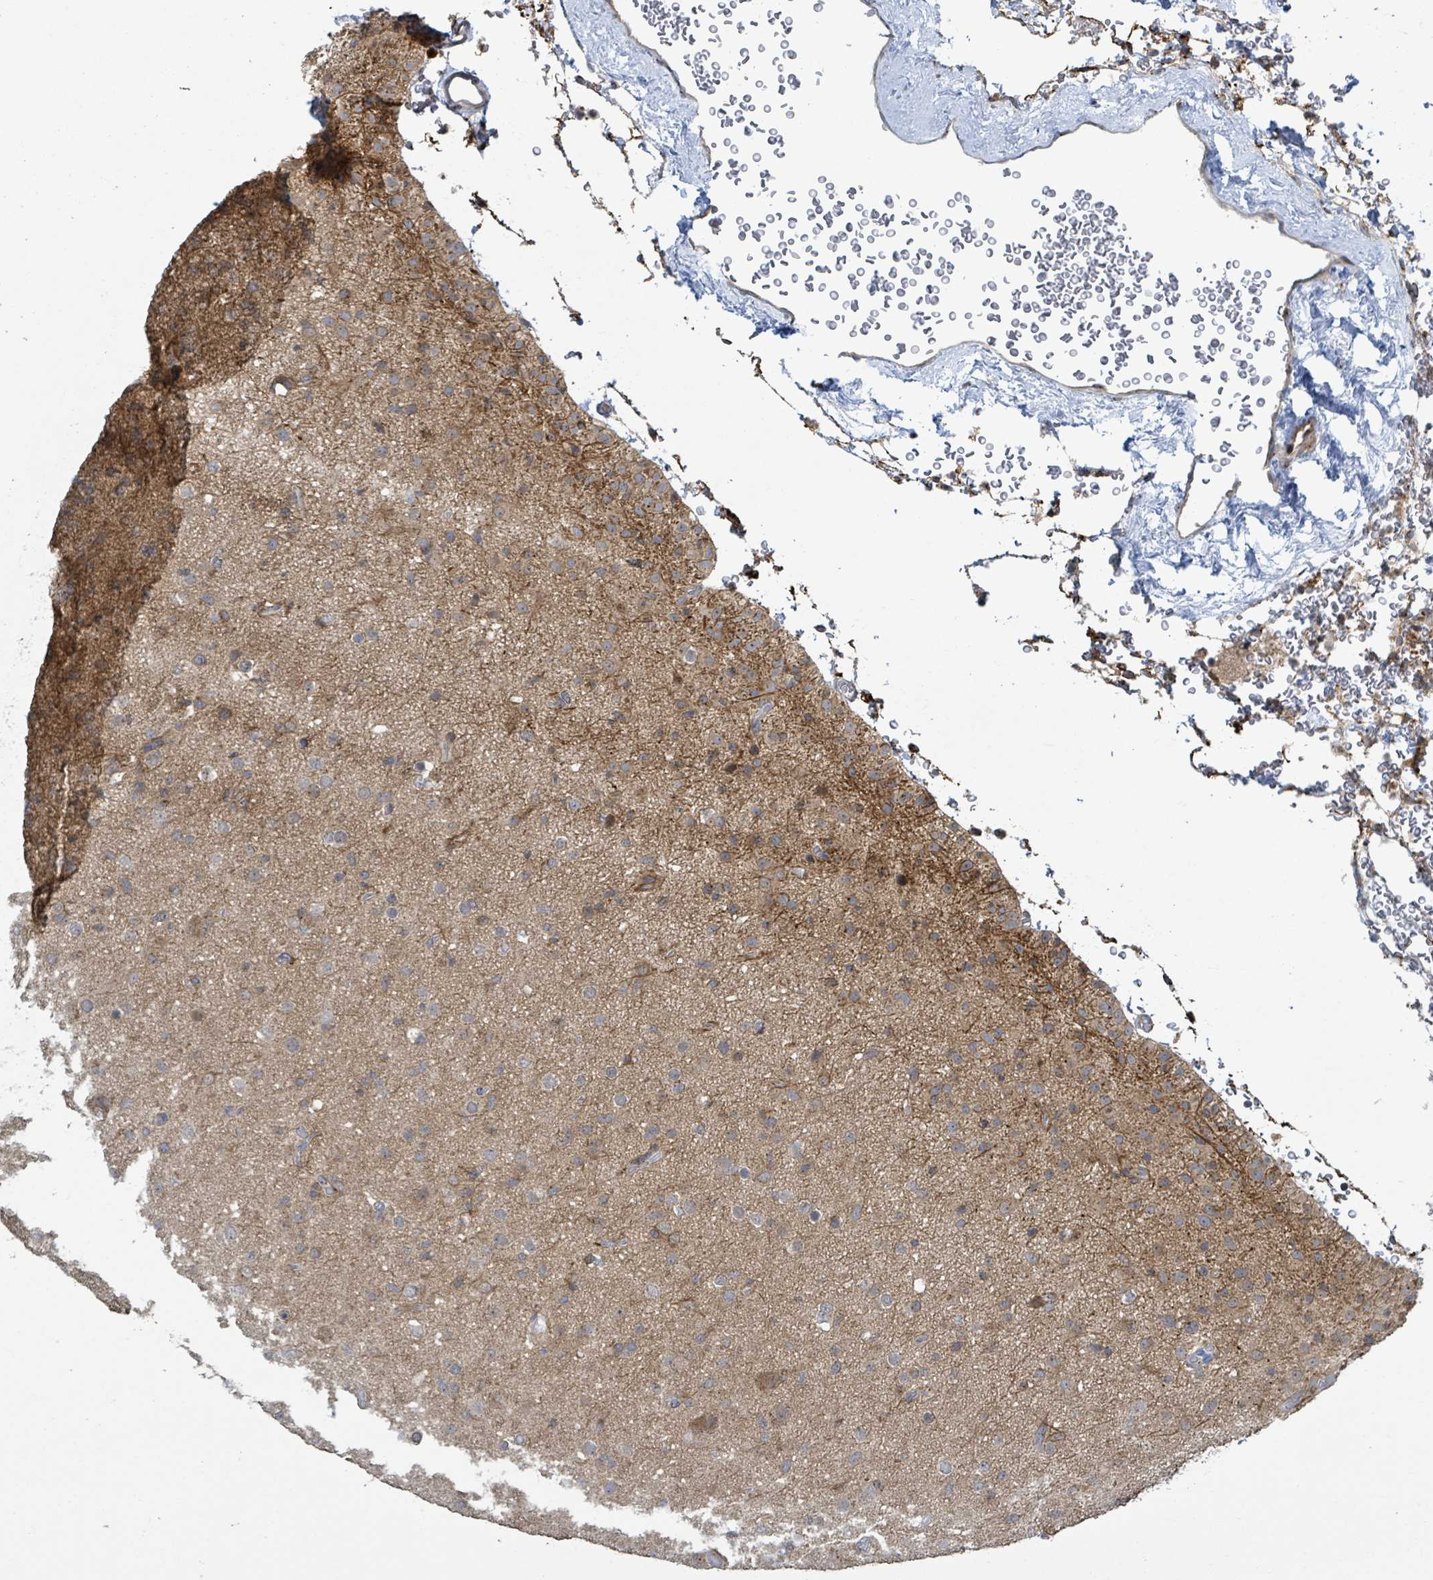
{"staining": {"intensity": "moderate", "quantity": "<25%", "location": "cytoplasmic/membranous"}, "tissue": "glioma", "cell_type": "Tumor cells", "image_type": "cancer", "snomed": [{"axis": "morphology", "description": "Glioma, malignant, Low grade"}, {"axis": "topography", "description": "Brain"}], "caption": "Protein staining by immunohistochemistry exhibits moderate cytoplasmic/membranous expression in about <25% of tumor cells in glioma.", "gene": "CCDC121", "patient": {"sex": "male", "age": 65}}